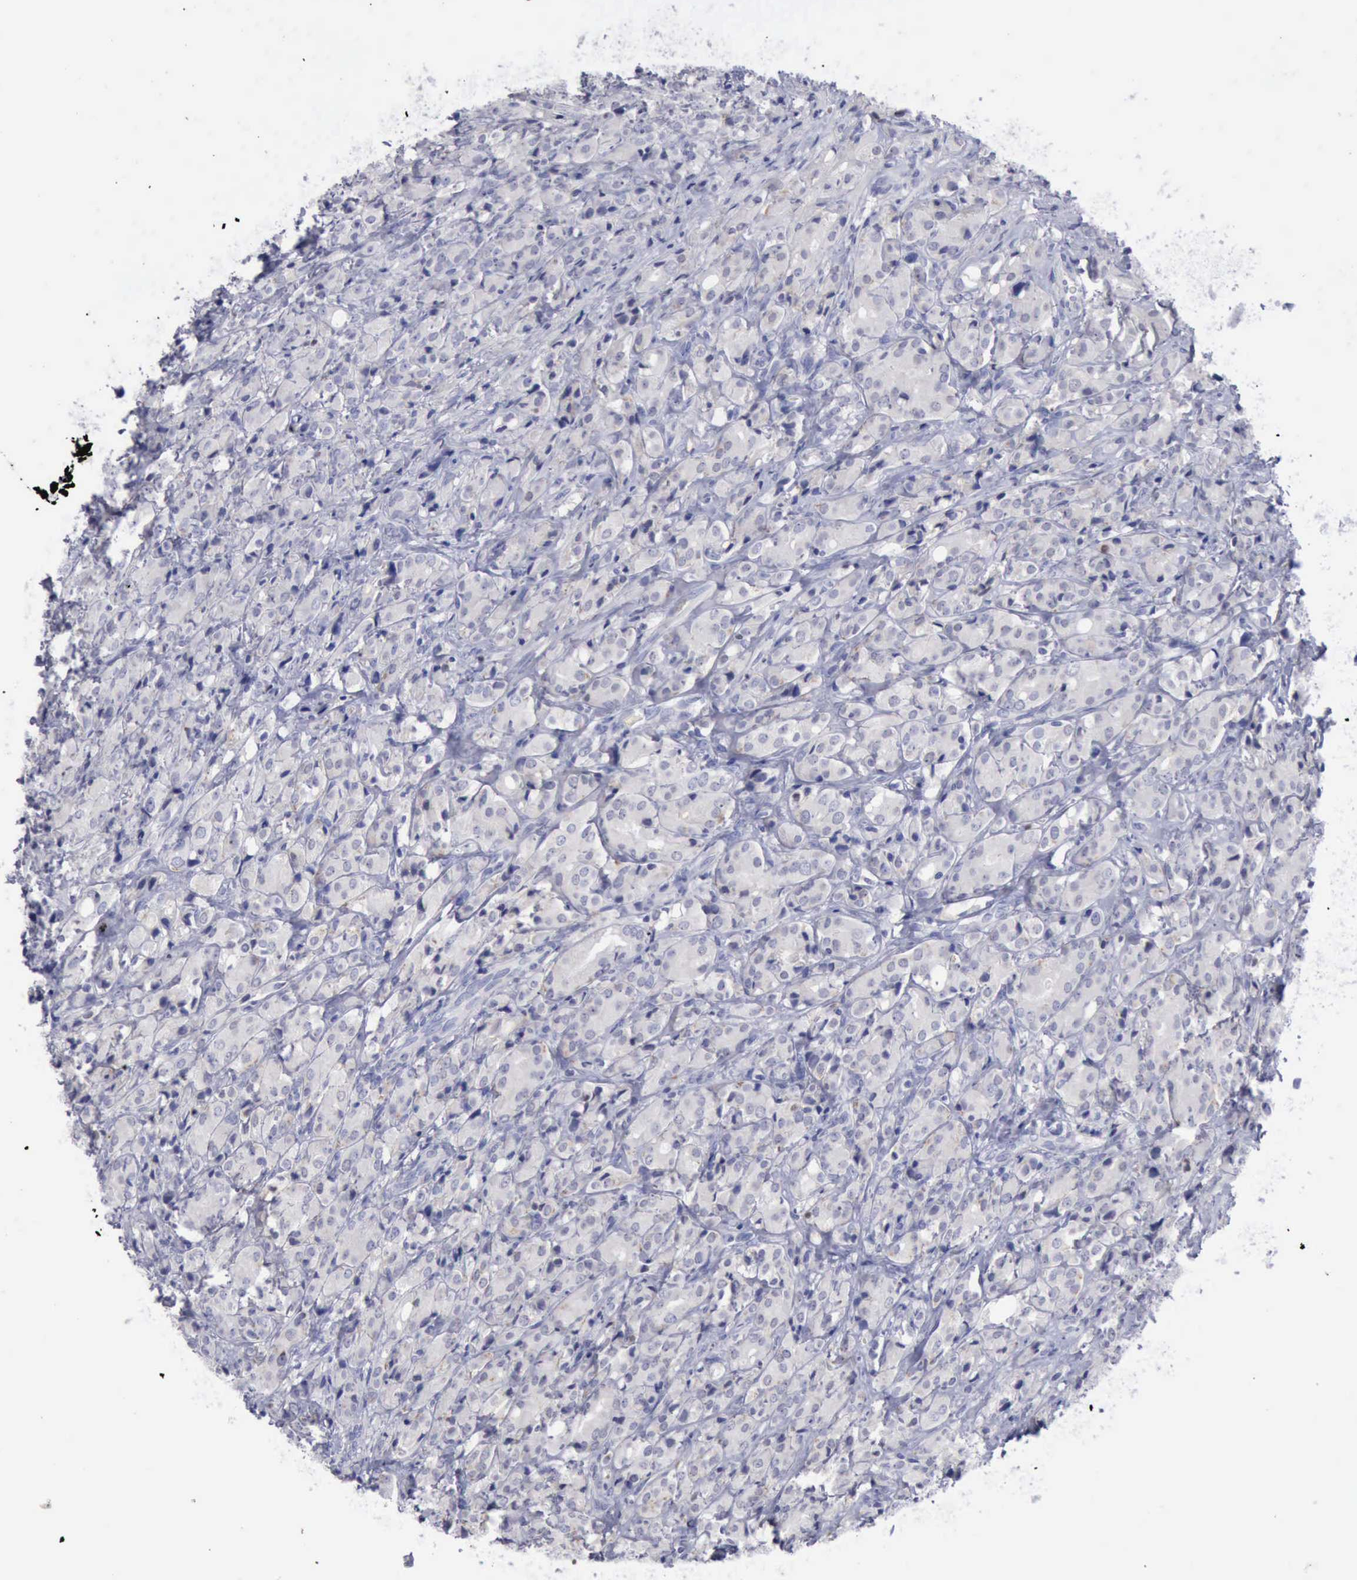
{"staining": {"intensity": "negative", "quantity": "none", "location": "none"}, "tissue": "prostate cancer", "cell_type": "Tumor cells", "image_type": "cancer", "snomed": [{"axis": "morphology", "description": "Adenocarcinoma, High grade"}, {"axis": "topography", "description": "Prostate"}], "caption": "Immunohistochemistry micrograph of prostate cancer (high-grade adenocarcinoma) stained for a protein (brown), which shows no positivity in tumor cells. (DAB (3,3'-diaminobenzidine) immunohistochemistry with hematoxylin counter stain).", "gene": "SATB2", "patient": {"sex": "male", "age": 68}}